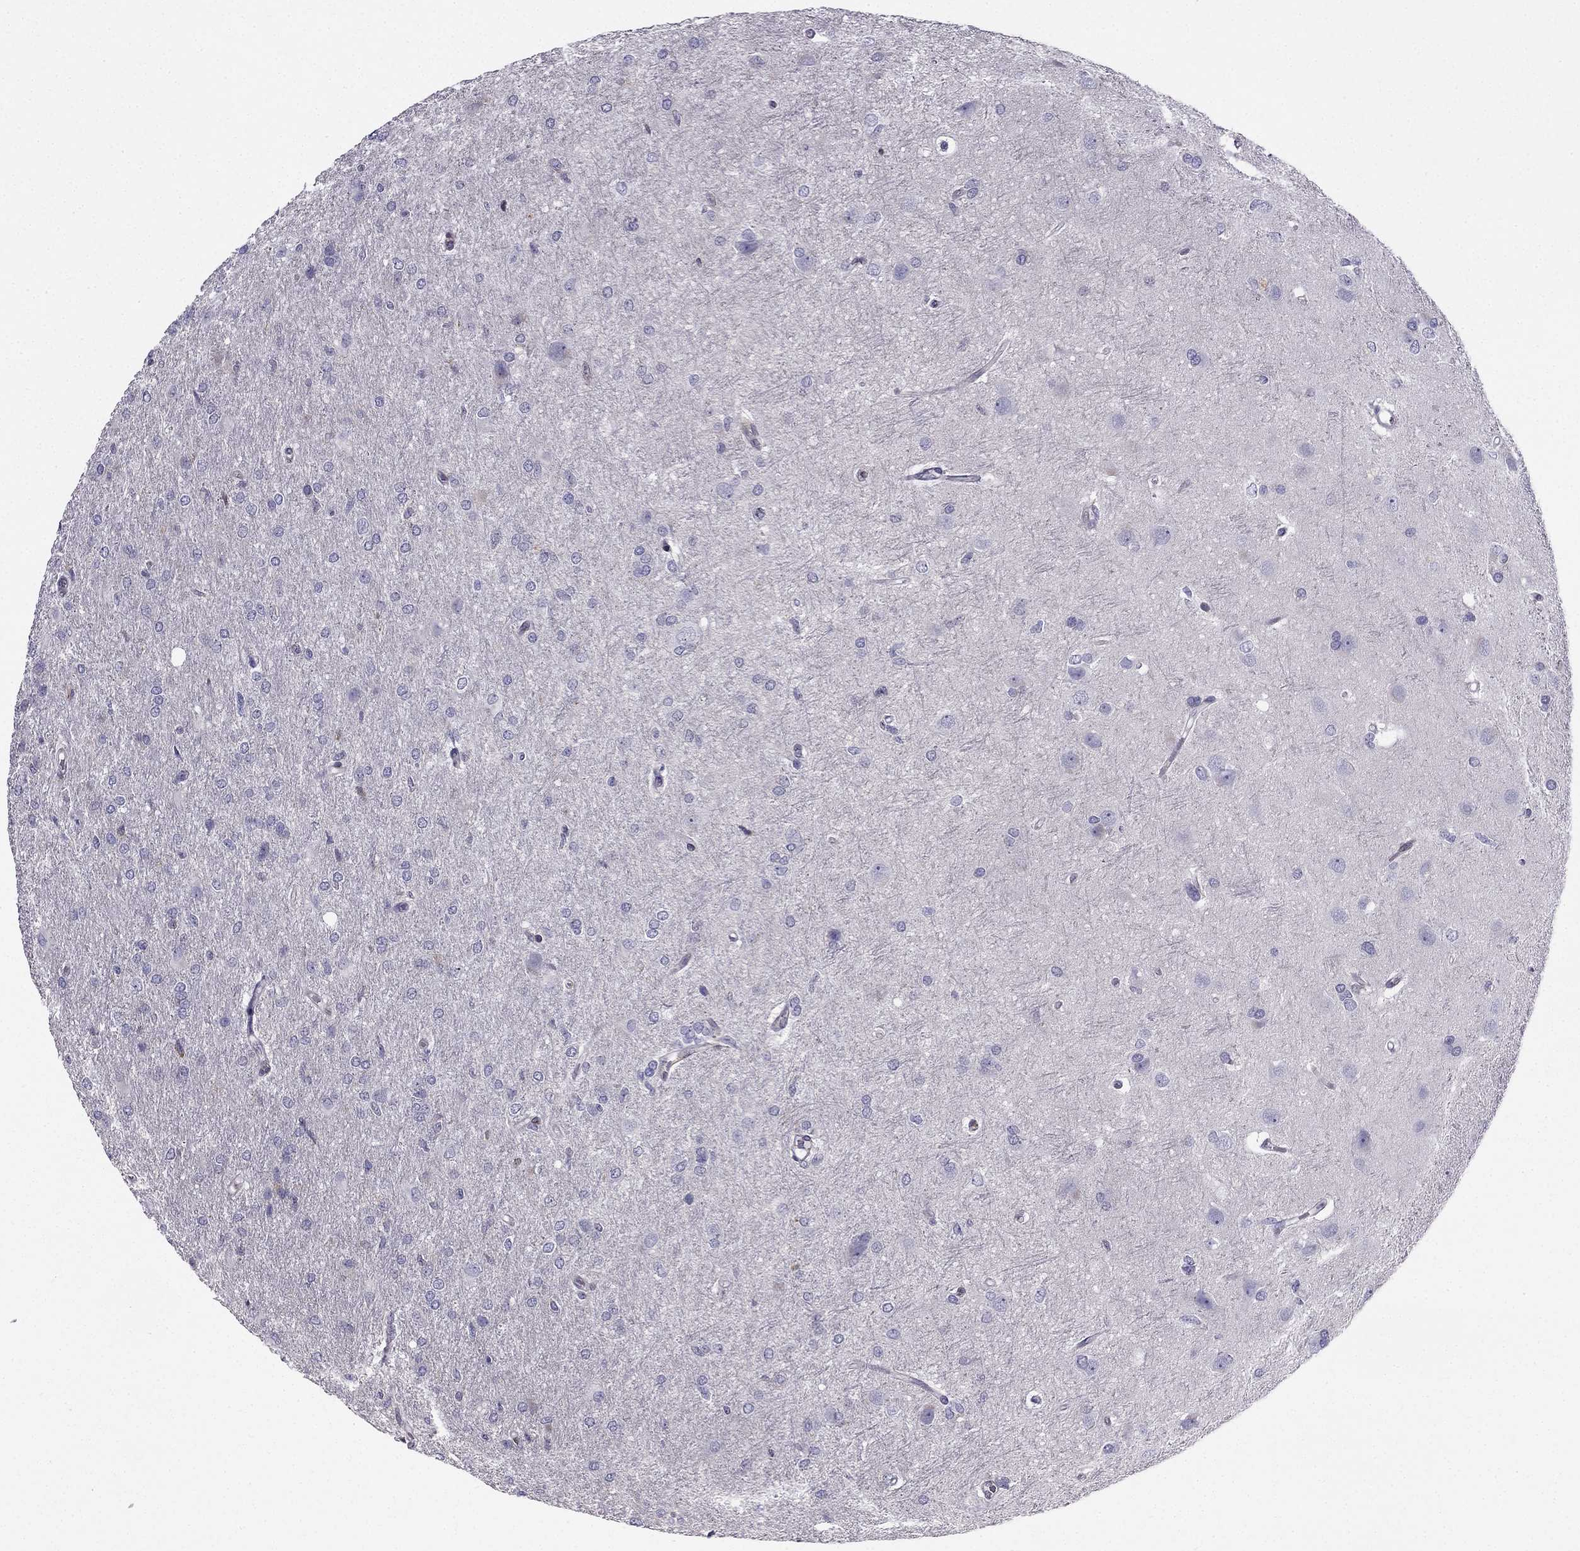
{"staining": {"intensity": "negative", "quantity": "none", "location": "none"}, "tissue": "glioma", "cell_type": "Tumor cells", "image_type": "cancer", "snomed": [{"axis": "morphology", "description": "Glioma, malignant, High grade"}, {"axis": "topography", "description": "Brain"}], "caption": "This is a micrograph of immunohistochemistry (IHC) staining of malignant high-grade glioma, which shows no expression in tumor cells.", "gene": "IKBIP", "patient": {"sex": "male", "age": 68}}